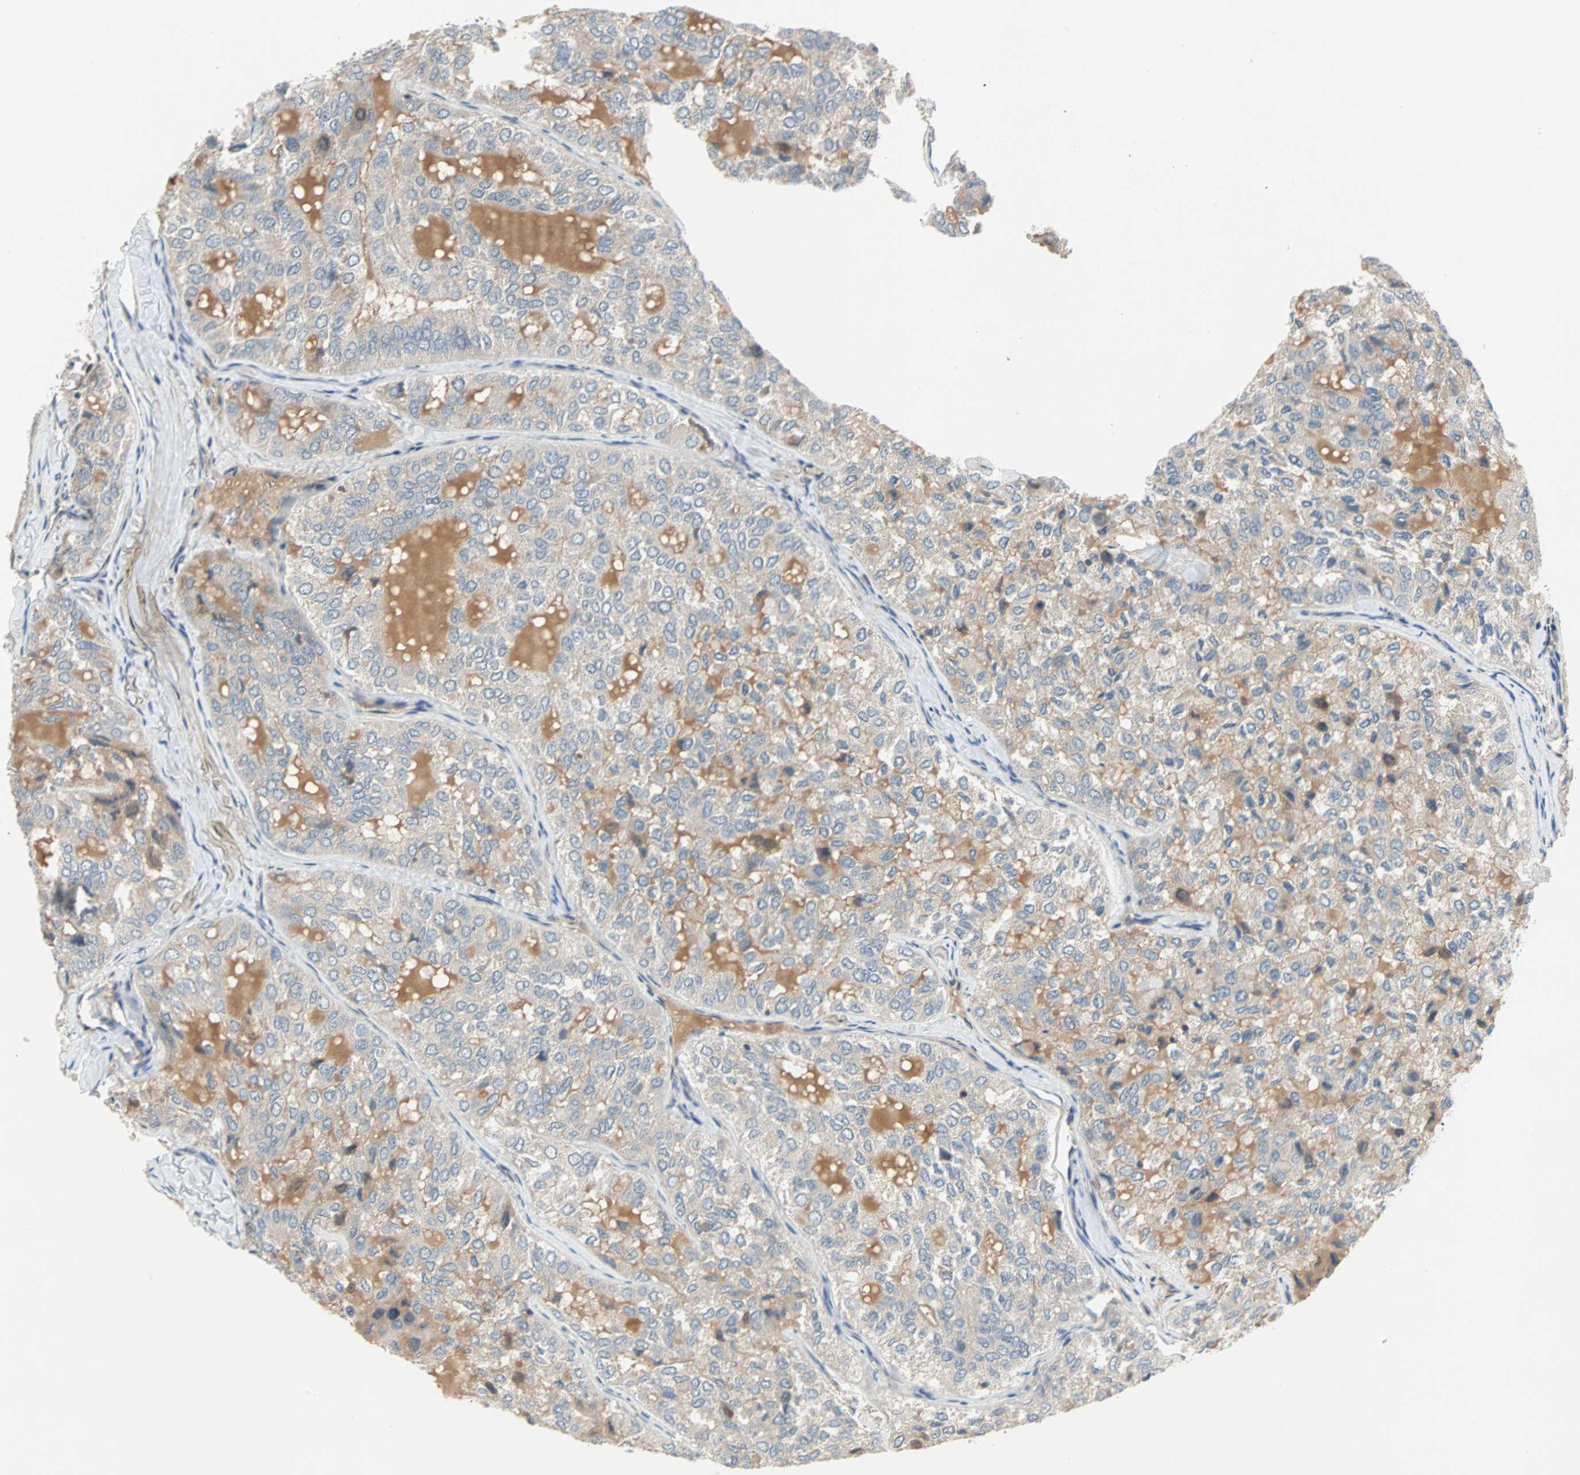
{"staining": {"intensity": "negative", "quantity": "none", "location": "none"}, "tissue": "thyroid cancer", "cell_type": "Tumor cells", "image_type": "cancer", "snomed": [{"axis": "morphology", "description": "Follicular adenoma carcinoma, NOS"}, {"axis": "topography", "description": "Thyroid gland"}], "caption": "IHC photomicrograph of human thyroid cancer stained for a protein (brown), which reveals no expression in tumor cells.", "gene": "MAP4K1", "patient": {"sex": "male", "age": 75}}